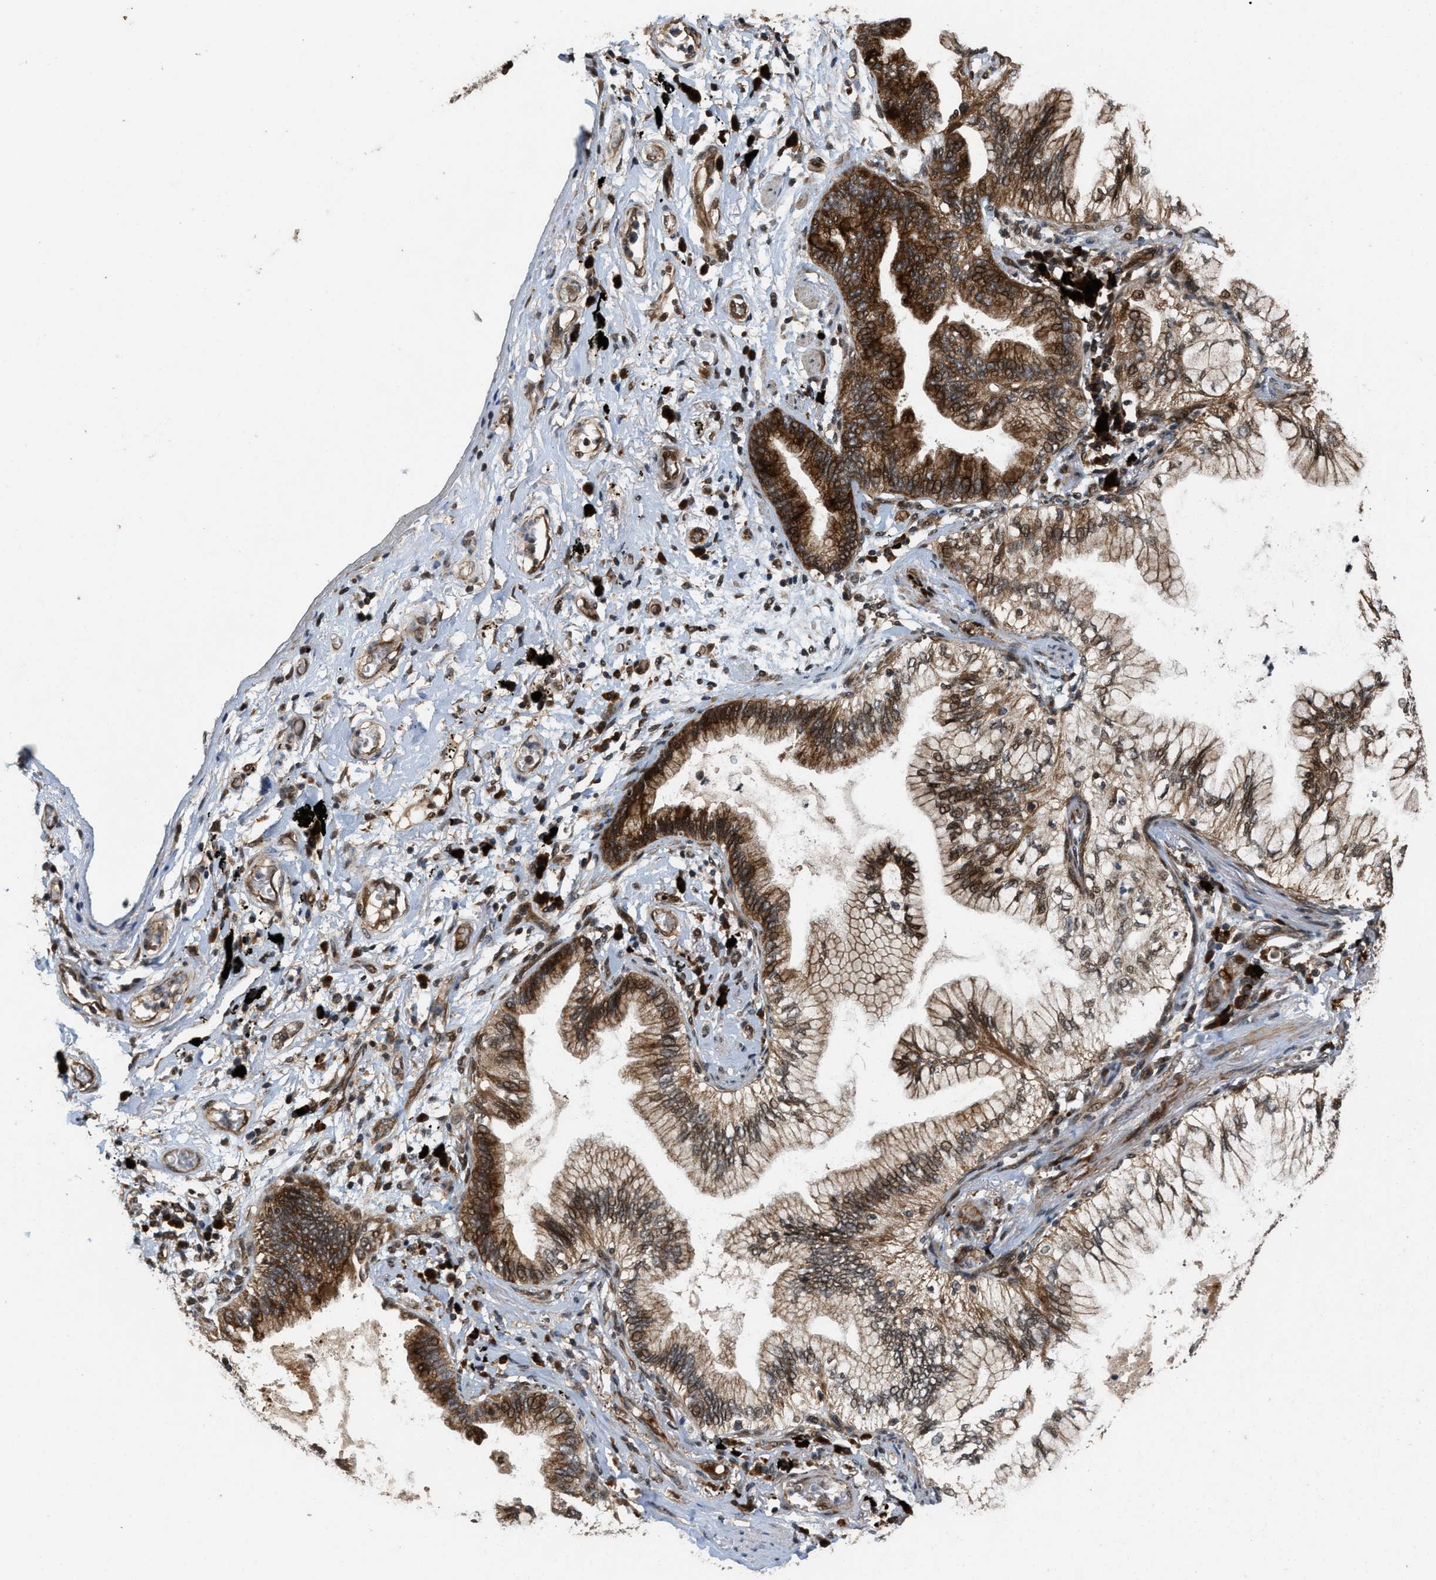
{"staining": {"intensity": "strong", "quantity": "25%-75%", "location": "cytoplasmic/membranous,nuclear"}, "tissue": "lung cancer", "cell_type": "Tumor cells", "image_type": "cancer", "snomed": [{"axis": "morphology", "description": "Normal tissue, NOS"}, {"axis": "morphology", "description": "Adenocarcinoma, NOS"}, {"axis": "topography", "description": "Bronchus"}, {"axis": "topography", "description": "Lung"}], "caption": "Immunohistochemistry staining of adenocarcinoma (lung), which demonstrates high levels of strong cytoplasmic/membranous and nuclear expression in approximately 25%-75% of tumor cells indicating strong cytoplasmic/membranous and nuclear protein positivity. The staining was performed using DAB (3,3'-diaminobenzidine) (brown) for protein detection and nuclei were counterstained in hematoxylin (blue).", "gene": "ELP2", "patient": {"sex": "female", "age": 70}}